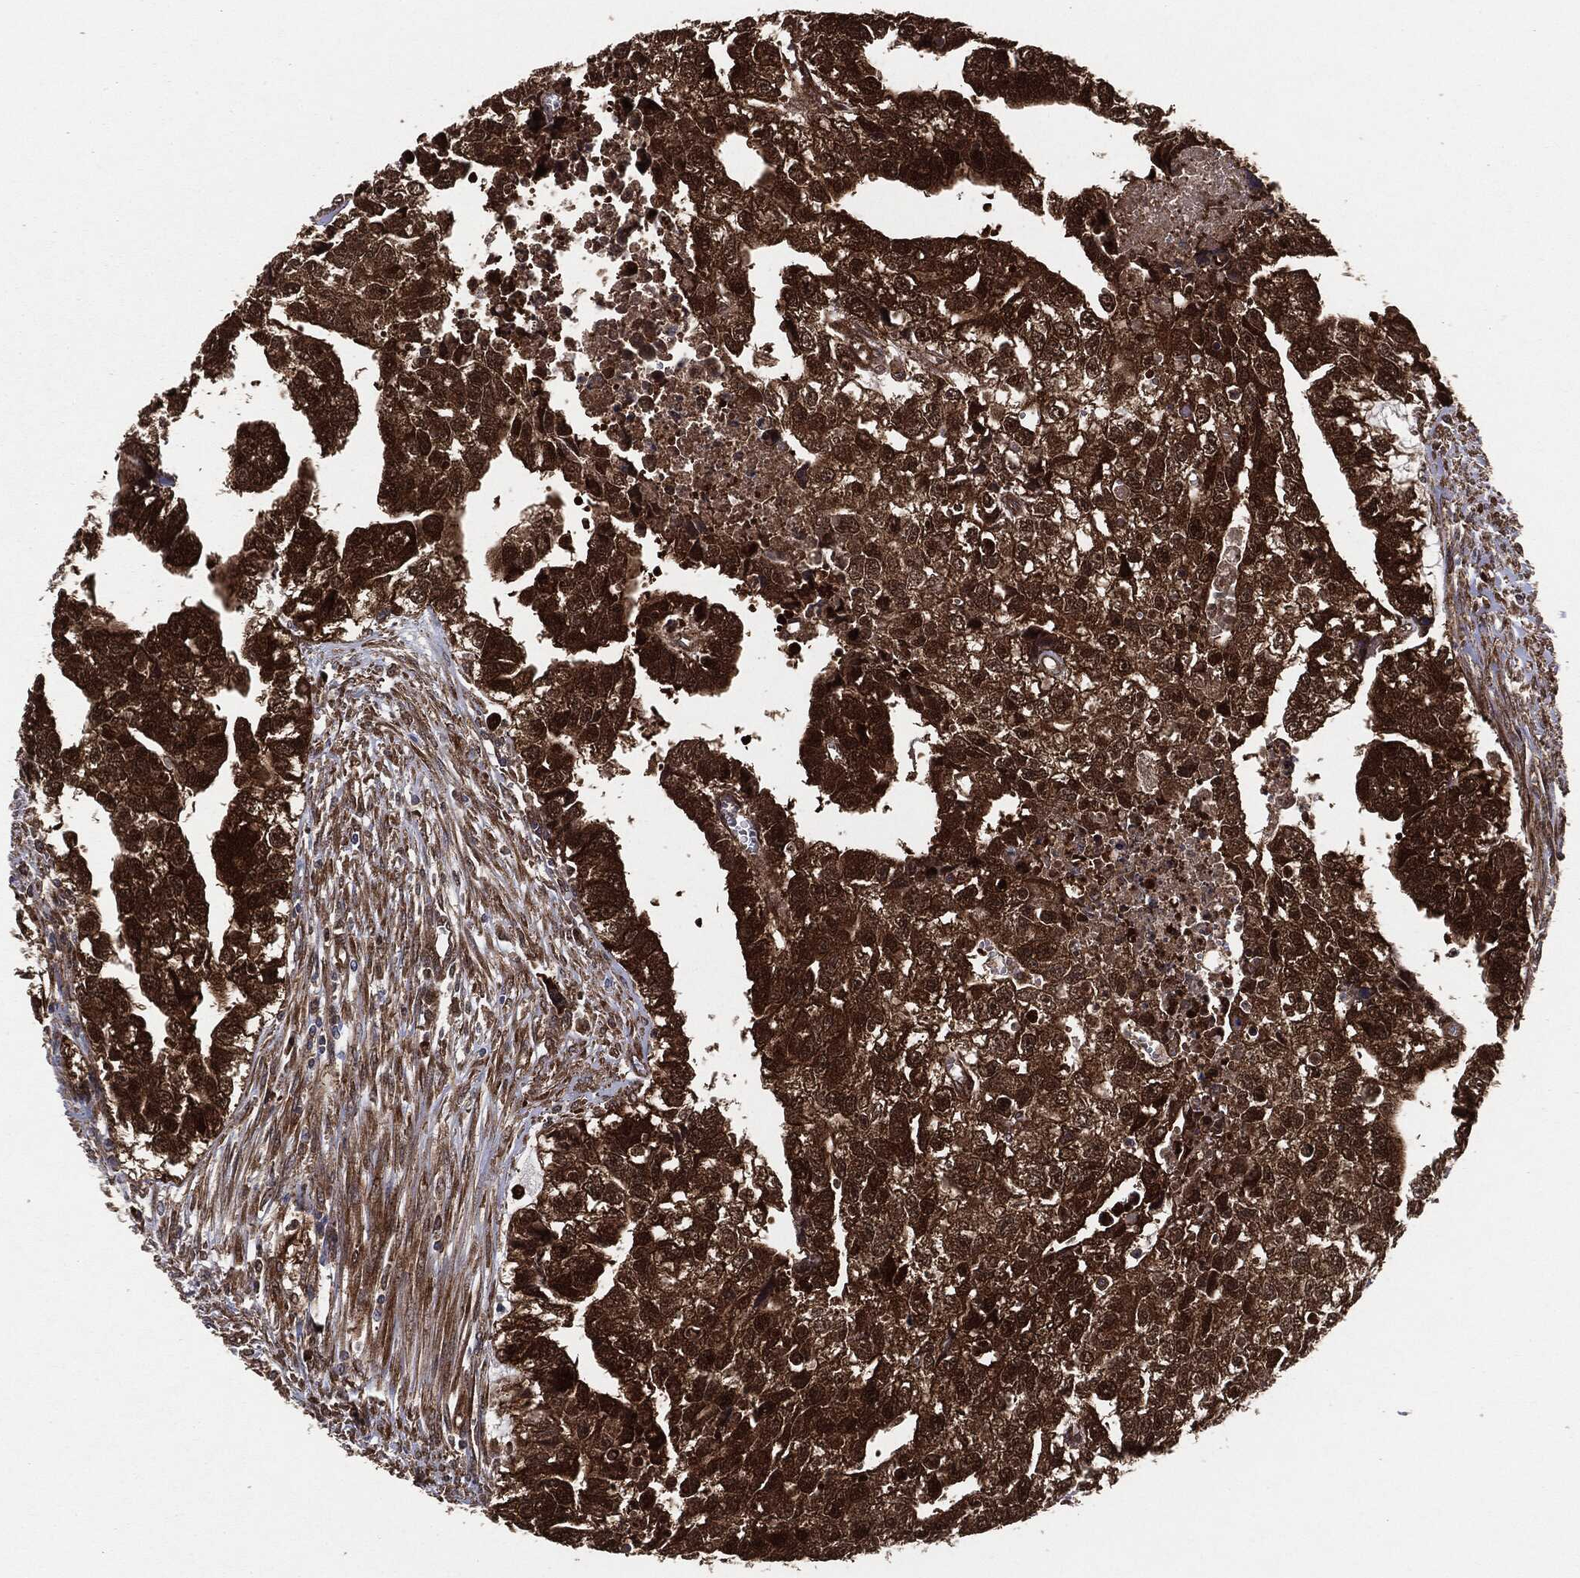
{"staining": {"intensity": "strong", "quantity": ">75%", "location": "cytoplasmic/membranous"}, "tissue": "testis cancer", "cell_type": "Tumor cells", "image_type": "cancer", "snomed": [{"axis": "morphology", "description": "Carcinoma, Embryonal, NOS"}, {"axis": "morphology", "description": "Teratoma, malignant, NOS"}, {"axis": "topography", "description": "Testis"}], "caption": "A photomicrograph of testis teratoma (malignant) stained for a protein shows strong cytoplasmic/membranous brown staining in tumor cells.", "gene": "NME1", "patient": {"sex": "male", "age": 44}}